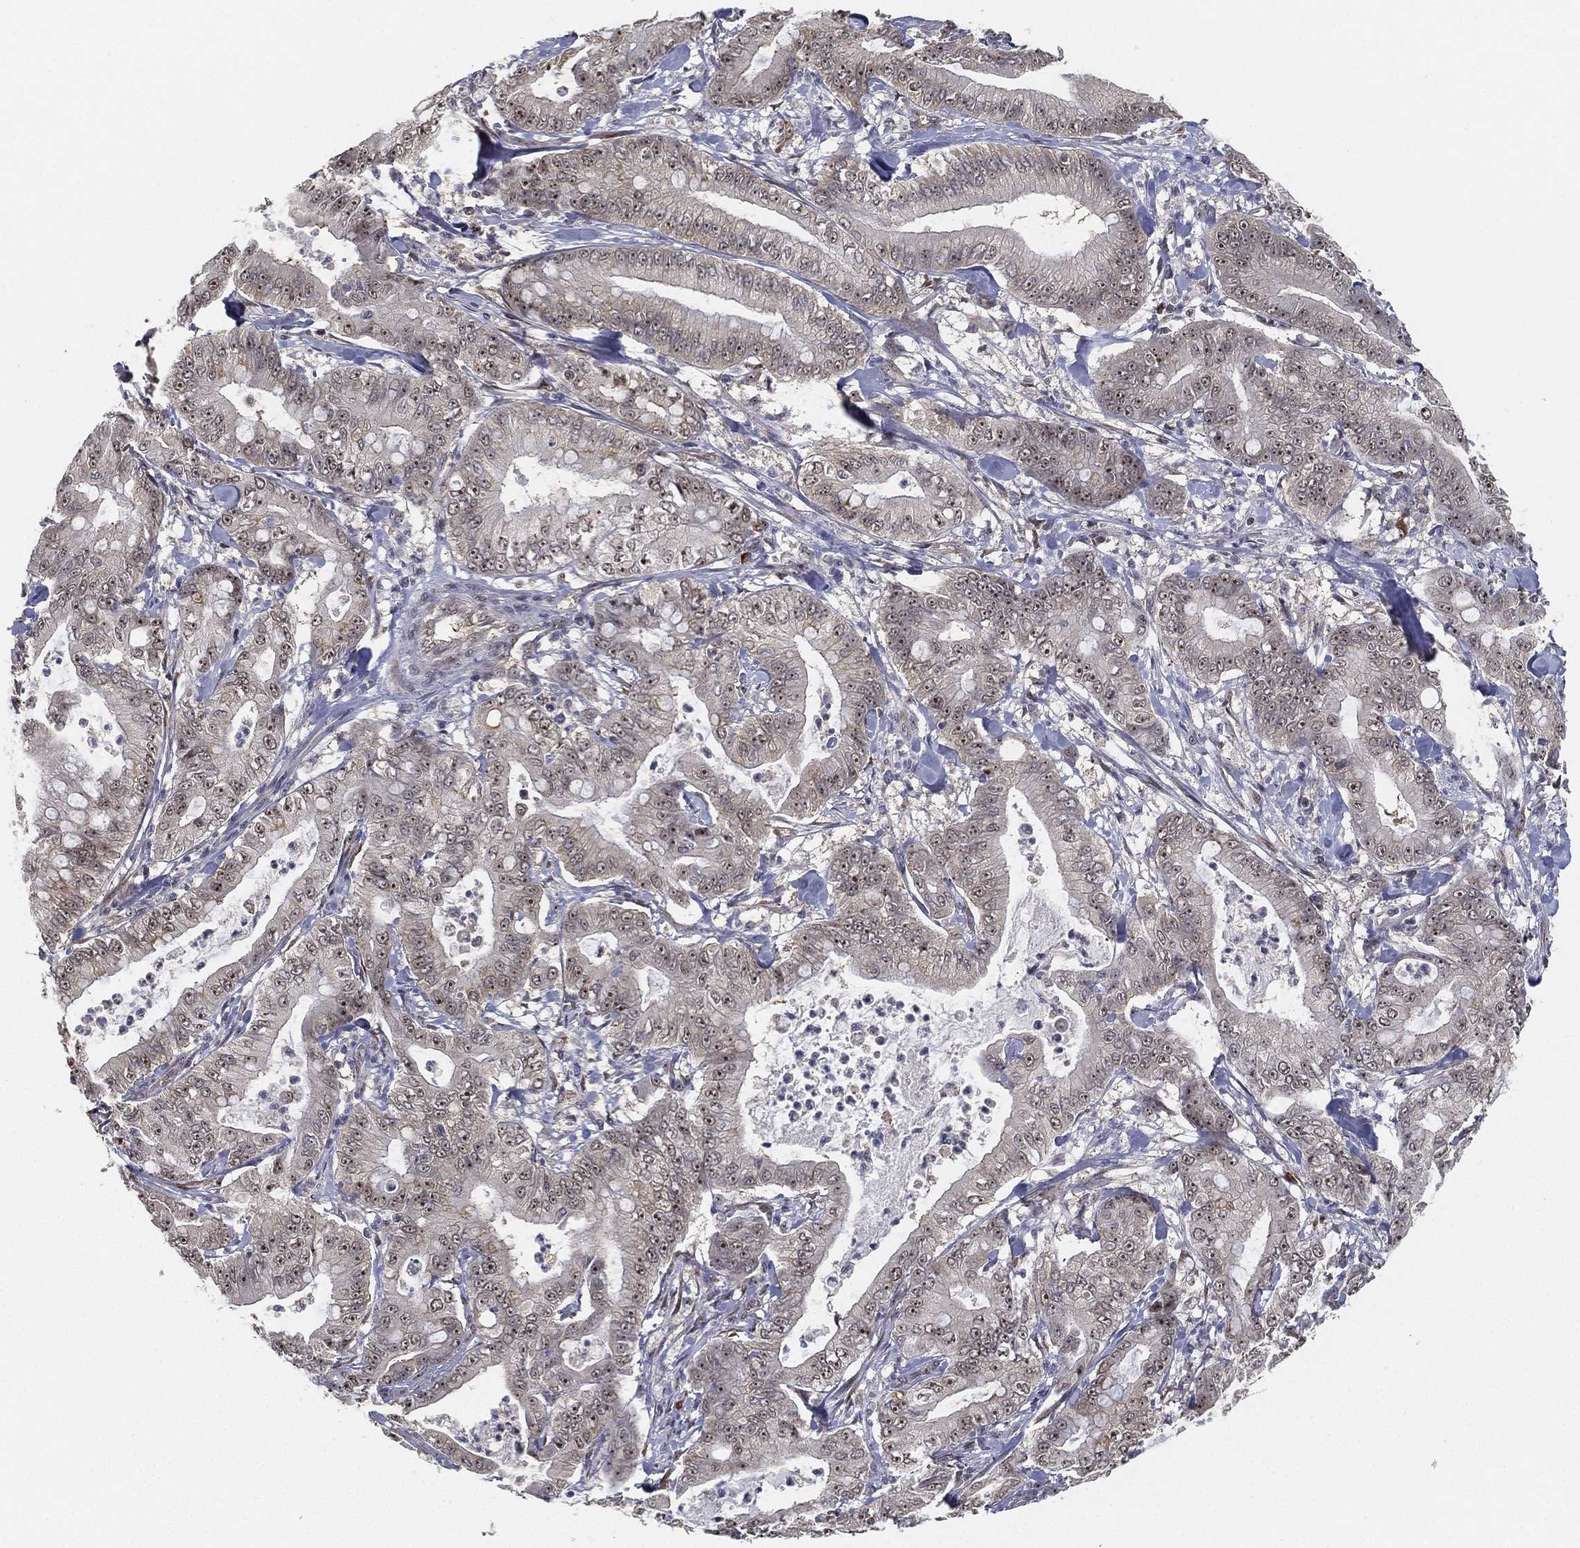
{"staining": {"intensity": "moderate", "quantity": "25%-75%", "location": "nuclear"}, "tissue": "pancreatic cancer", "cell_type": "Tumor cells", "image_type": "cancer", "snomed": [{"axis": "morphology", "description": "Adenocarcinoma, NOS"}, {"axis": "topography", "description": "Pancreas"}], "caption": "This is a histology image of immunohistochemistry staining of adenocarcinoma (pancreatic), which shows moderate expression in the nuclear of tumor cells.", "gene": "PPP1R16B", "patient": {"sex": "male", "age": 71}}